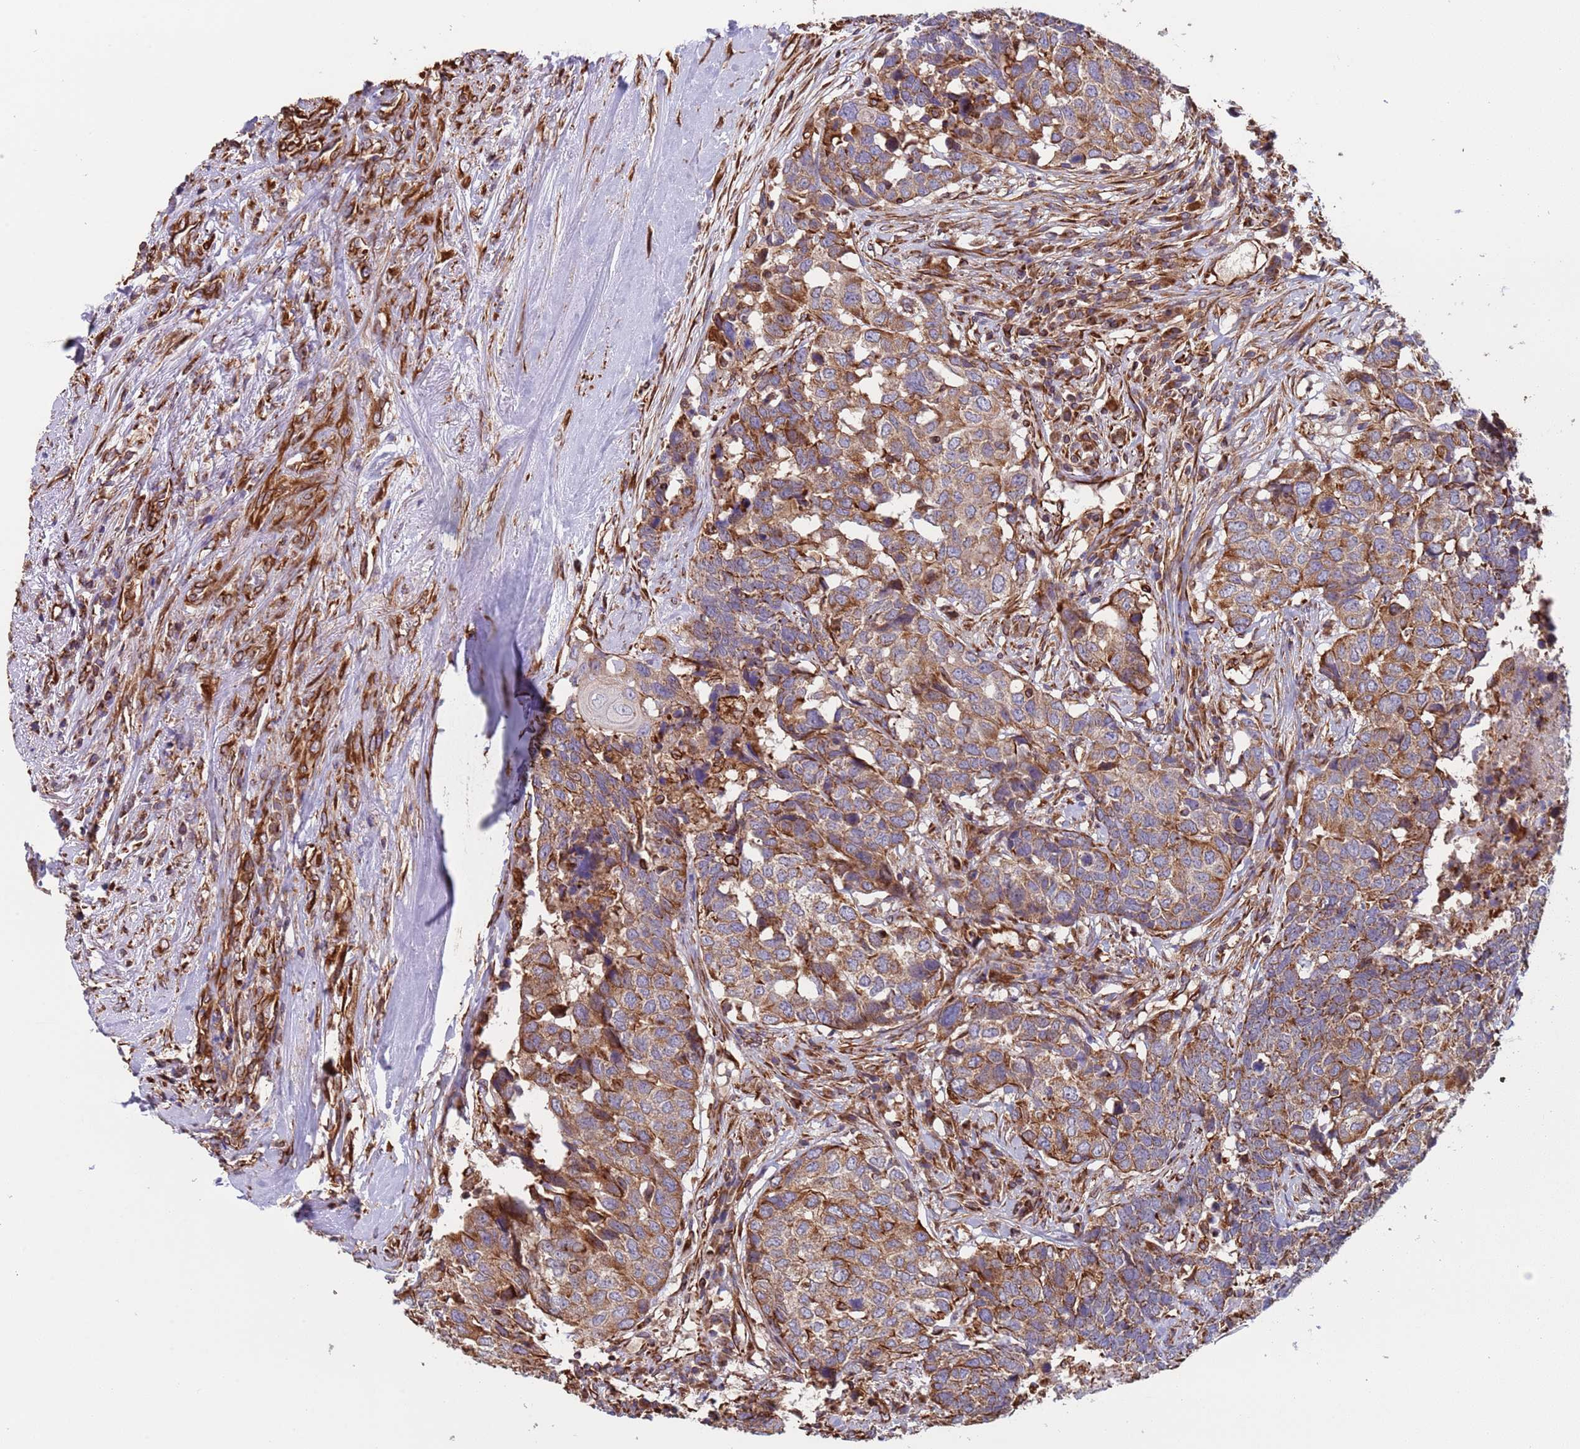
{"staining": {"intensity": "moderate", "quantity": ">75%", "location": "cytoplasmic/membranous"}, "tissue": "head and neck cancer", "cell_type": "Tumor cells", "image_type": "cancer", "snomed": [{"axis": "morphology", "description": "Squamous cell carcinoma, NOS"}, {"axis": "topography", "description": "Head-Neck"}], "caption": "This is an image of immunohistochemistry (IHC) staining of head and neck cancer, which shows moderate positivity in the cytoplasmic/membranous of tumor cells.", "gene": "NUDT12", "patient": {"sex": "male", "age": 66}}